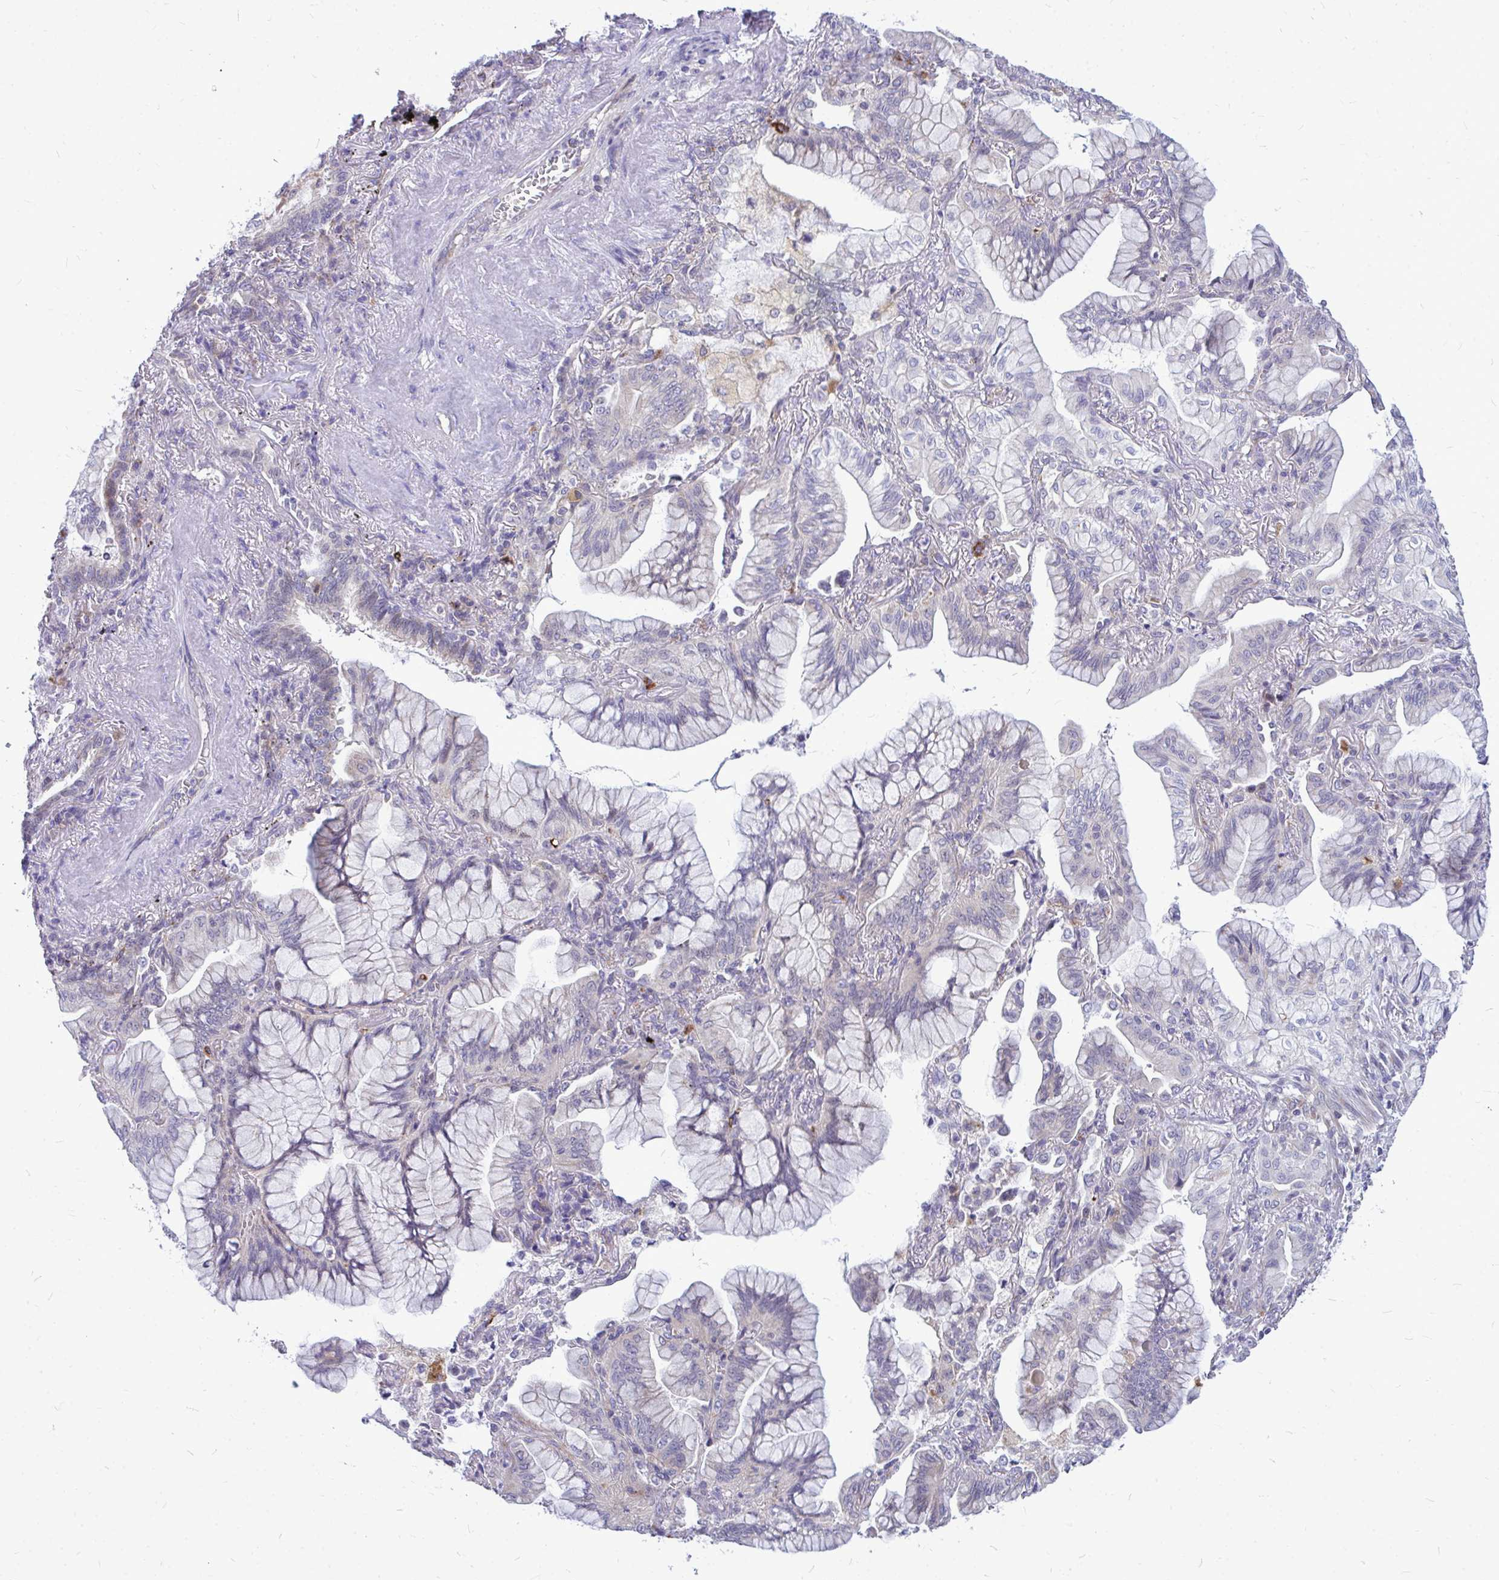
{"staining": {"intensity": "negative", "quantity": "none", "location": "none"}, "tissue": "lung cancer", "cell_type": "Tumor cells", "image_type": "cancer", "snomed": [{"axis": "morphology", "description": "Adenocarcinoma, NOS"}, {"axis": "topography", "description": "Lung"}], "caption": "High power microscopy micrograph of an immunohistochemistry (IHC) photomicrograph of lung cancer, revealing no significant positivity in tumor cells. (Brightfield microscopy of DAB immunohistochemistry at high magnification).", "gene": "ZSCAN25", "patient": {"sex": "male", "age": 77}}